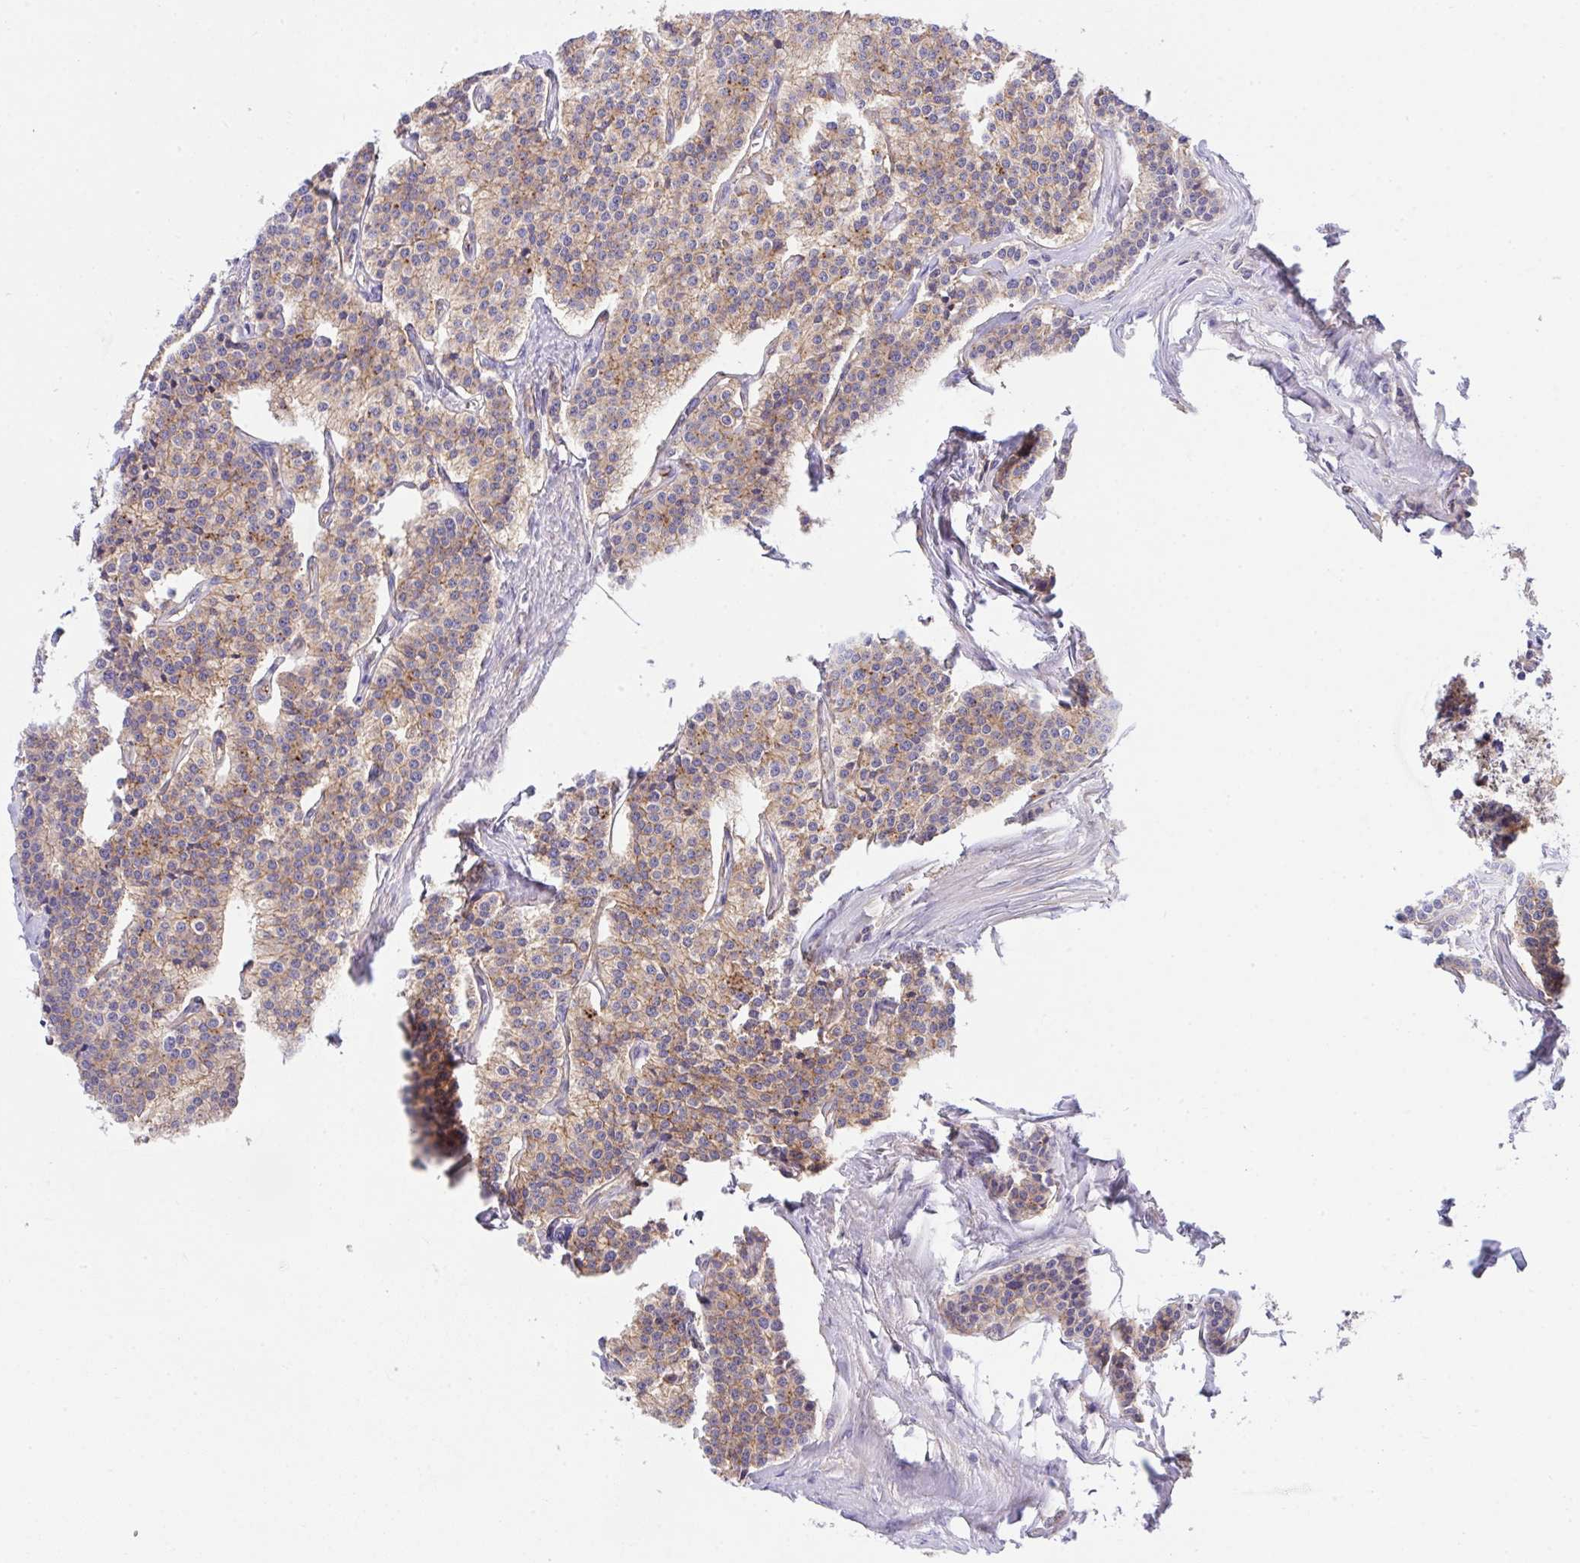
{"staining": {"intensity": "moderate", "quantity": ">75%", "location": "cytoplasmic/membranous"}, "tissue": "carcinoid", "cell_type": "Tumor cells", "image_type": "cancer", "snomed": [{"axis": "morphology", "description": "Carcinoid, malignant, NOS"}, {"axis": "topography", "description": "Small intestine"}], "caption": "Human carcinoid stained for a protein (brown) demonstrates moderate cytoplasmic/membranous positive positivity in approximately >75% of tumor cells.", "gene": "C4orf36", "patient": {"sex": "male", "age": 63}}